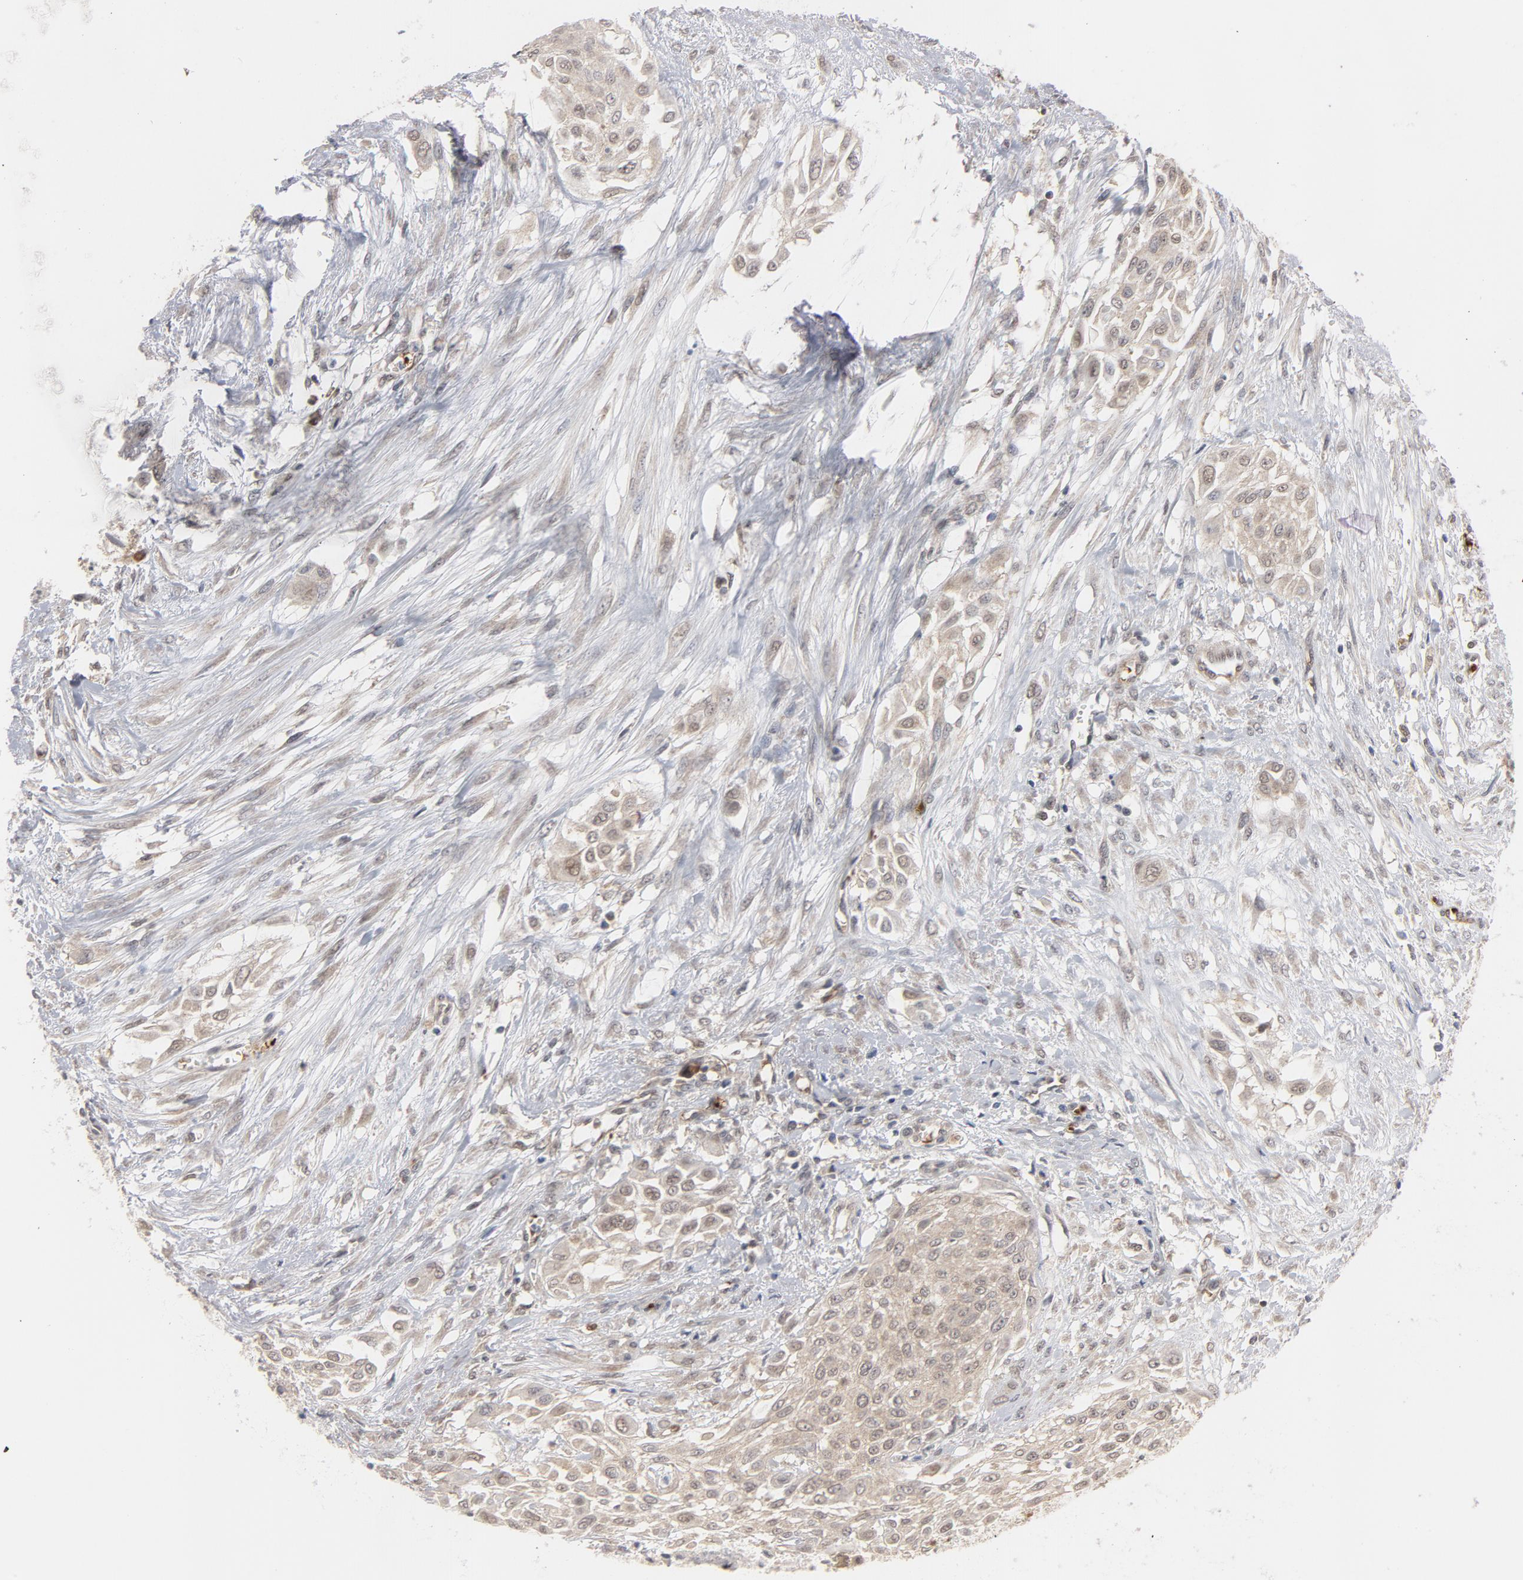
{"staining": {"intensity": "weak", "quantity": ">75%", "location": "cytoplasmic/membranous"}, "tissue": "urothelial cancer", "cell_type": "Tumor cells", "image_type": "cancer", "snomed": [{"axis": "morphology", "description": "Urothelial carcinoma, High grade"}, {"axis": "topography", "description": "Urinary bladder"}], "caption": "This image reveals urothelial carcinoma (high-grade) stained with immunohistochemistry (IHC) to label a protein in brown. The cytoplasmic/membranous of tumor cells show weak positivity for the protein. Nuclei are counter-stained blue.", "gene": "PRDX1", "patient": {"sex": "male", "age": 57}}